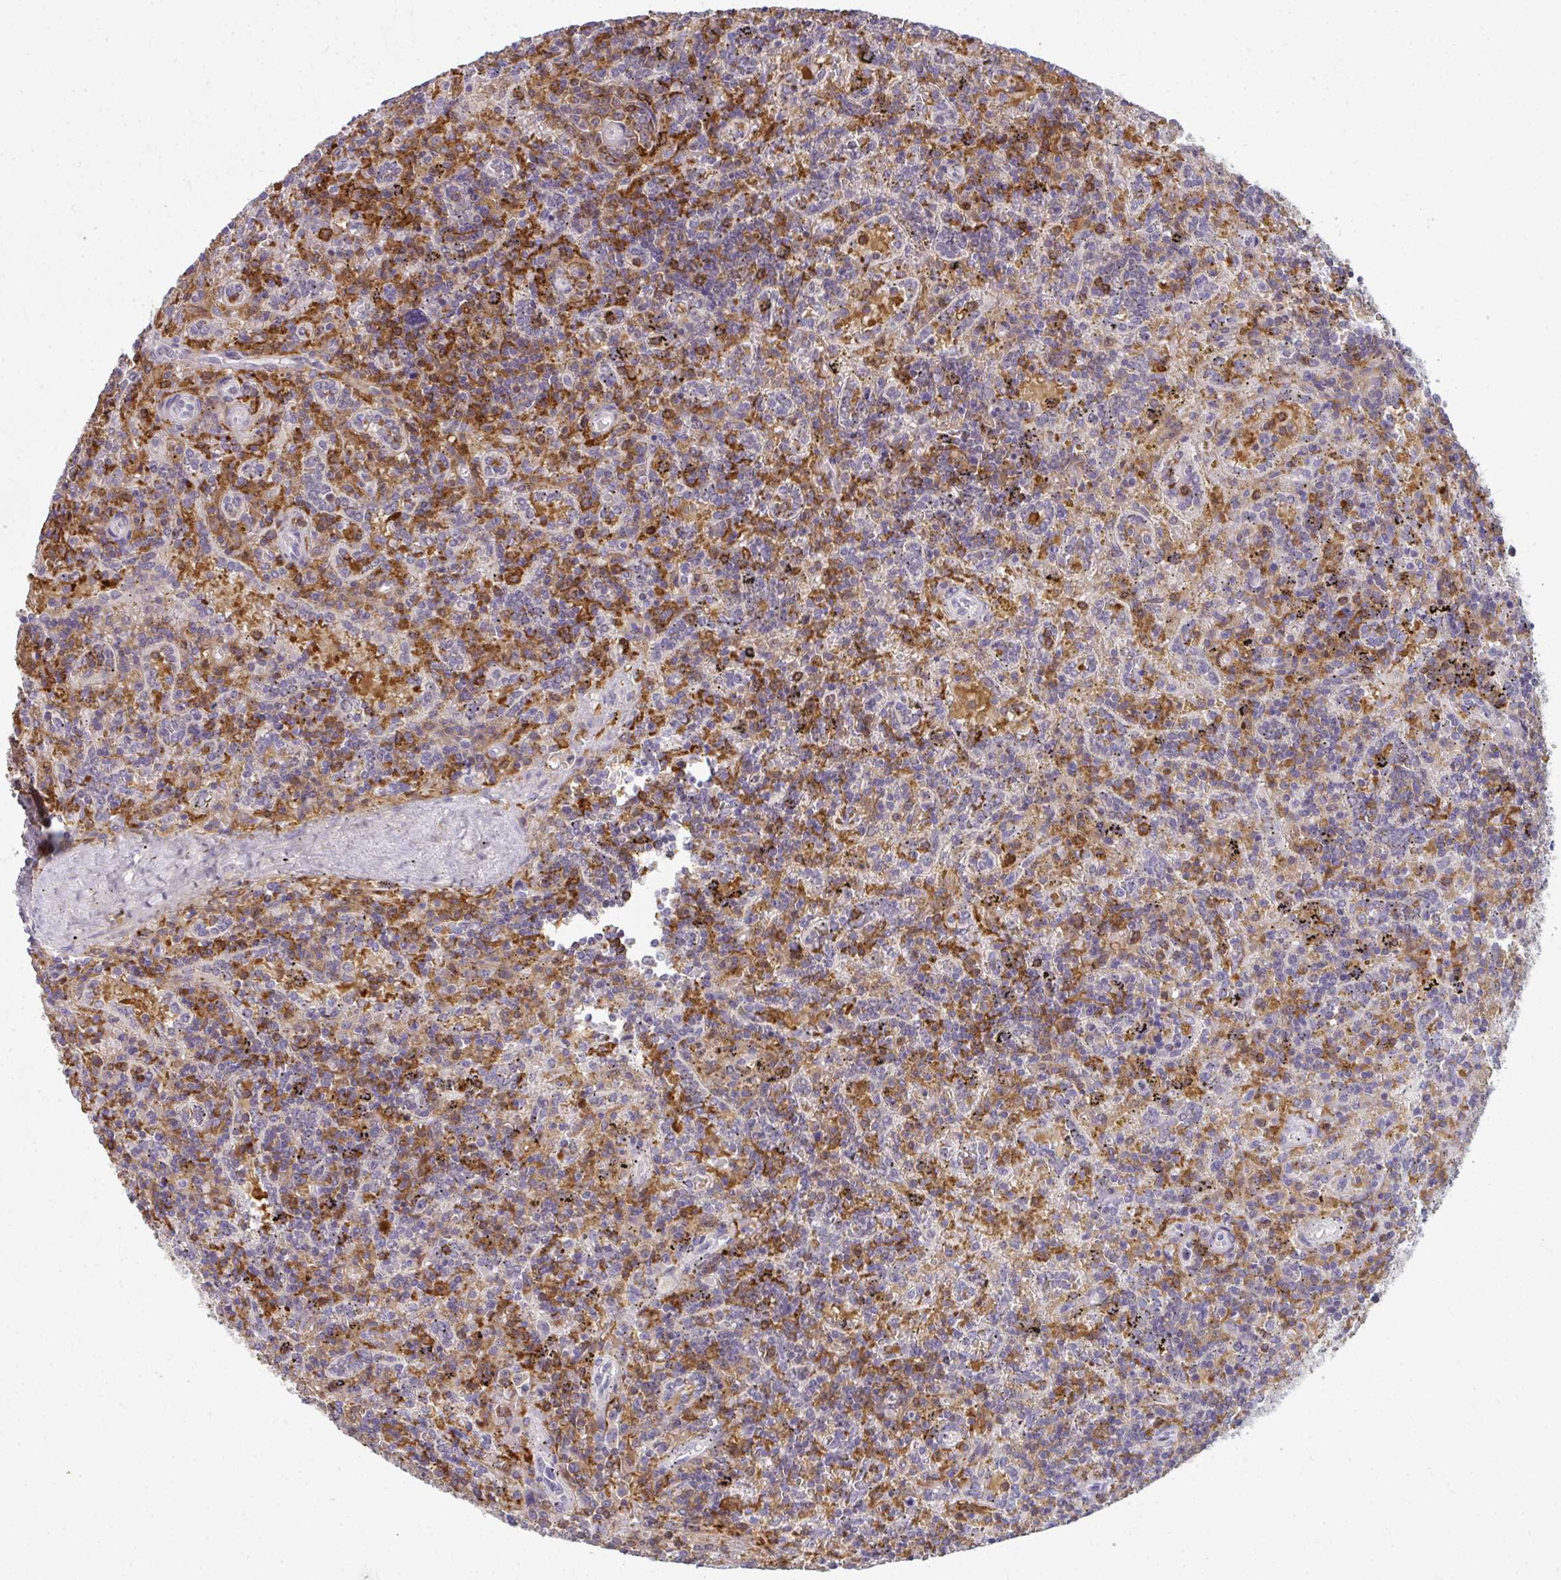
{"staining": {"intensity": "strong", "quantity": "<25%", "location": "cytoplasmic/membranous"}, "tissue": "lymphoma", "cell_type": "Tumor cells", "image_type": "cancer", "snomed": [{"axis": "morphology", "description": "Malignant lymphoma, non-Hodgkin's type, Low grade"}, {"axis": "topography", "description": "Spleen"}], "caption": "This photomicrograph displays IHC staining of malignant lymphoma, non-Hodgkin's type (low-grade), with medium strong cytoplasmic/membranous expression in about <25% of tumor cells.", "gene": "AP5M1", "patient": {"sex": "male", "age": 67}}